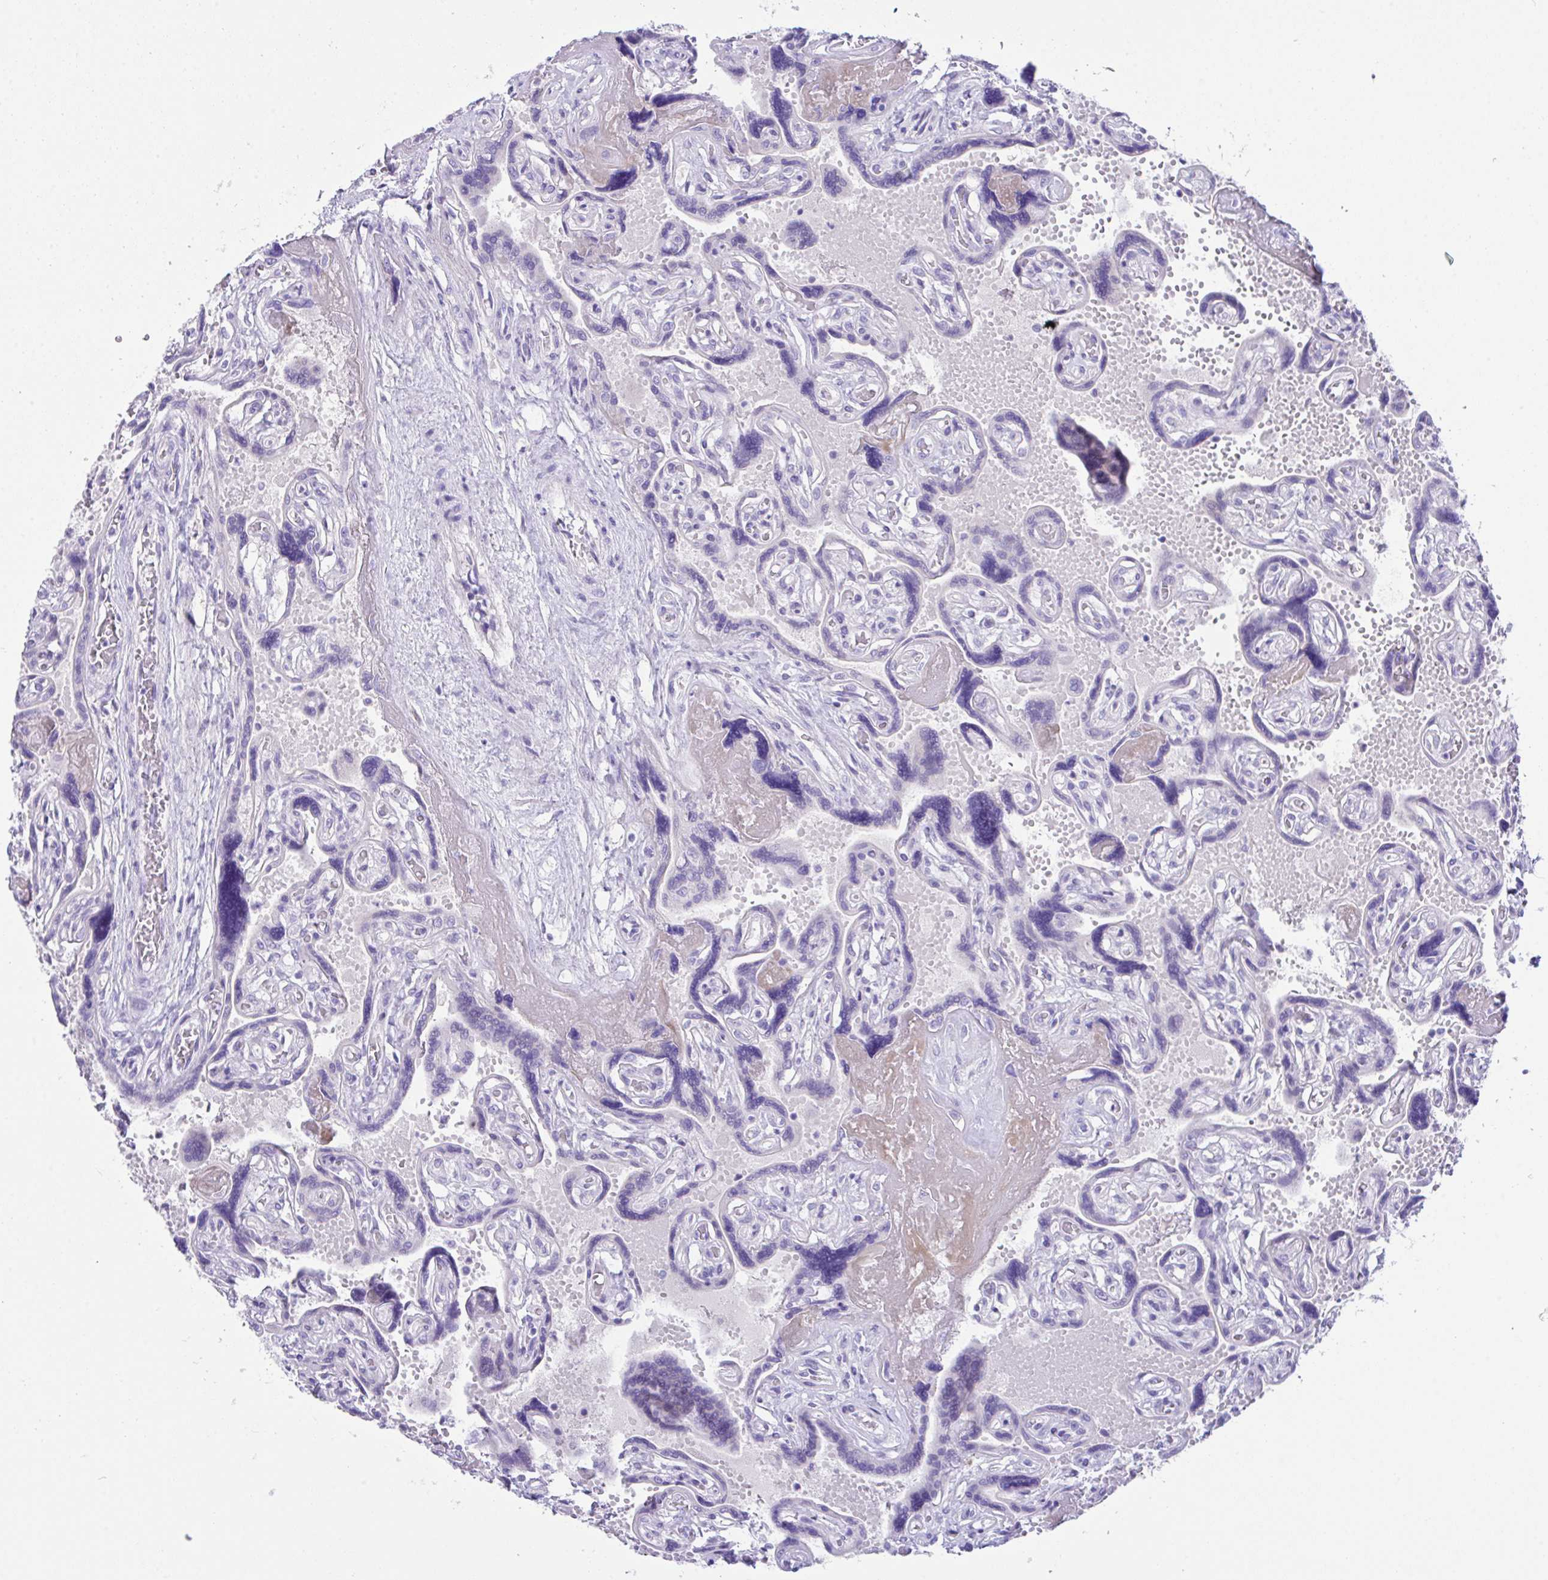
{"staining": {"intensity": "negative", "quantity": "none", "location": "none"}, "tissue": "placenta", "cell_type": "Trophoblastic cells", "image_type": "normal", "snomed": [{"axis": "morphology", "description": "Normal tissue, NOS"}, {"axis": "topography", "description": "Placenta"}], "caption": "The micrograph shows no significant positivity in trophoblastic cells of placenta. The staining was performed using DAB (3,3'-diaminobenzidine) to visualize the protein expression in brown, while the nuclei were stained in blue with hematoxylin (Magnification: 20x).", "gene": "SLC16A6", "patient": {"sex": "female", "age": 32}}